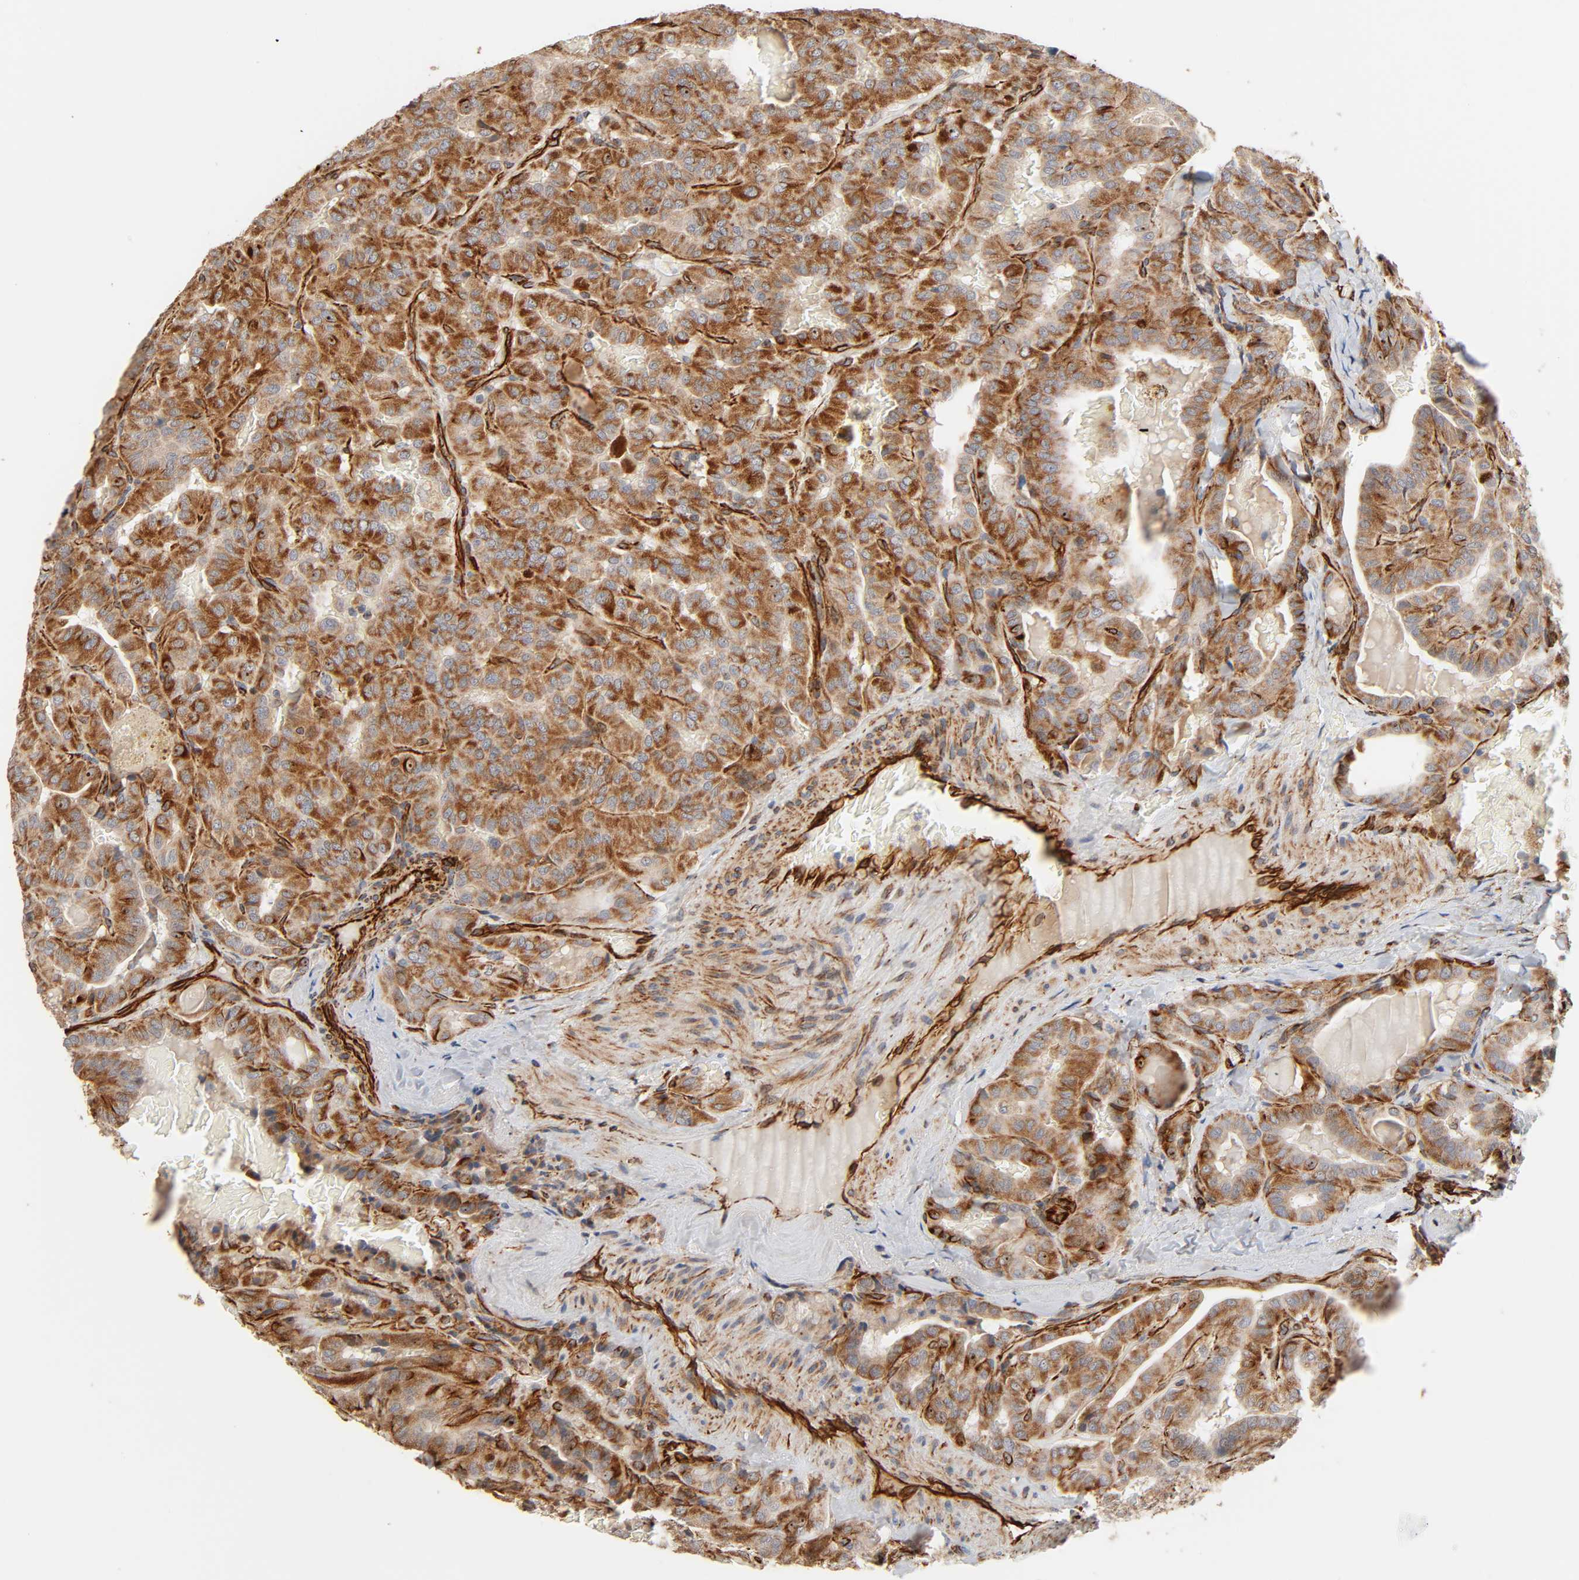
{"staining": {"intensity": "strong", "quantity": ">75%", "location": "cytoplasmic/membranous"}, "tissue": "thyroid cancer", "cell_type": "Tumor cells", "image_type": "cancer", "snomed": [{"axis": "morphology", "description": "Papillary adenocarcinoma, NOS"}, {"axis": "topography", "description": "Thyroid gland"}], "caption": "A high amount of strong cytoplasmic/membranous expression is appreciated in approximately >75% of tumor cells in thyroid cancer (papillary adenocarcinoma) tissue. (DAB (3,3'-diaminobenzidine) = brown stain, brightfield microscopy at high magnification).", "gene": "REEP6", "patient": {"sex": "male", "age": 77}}